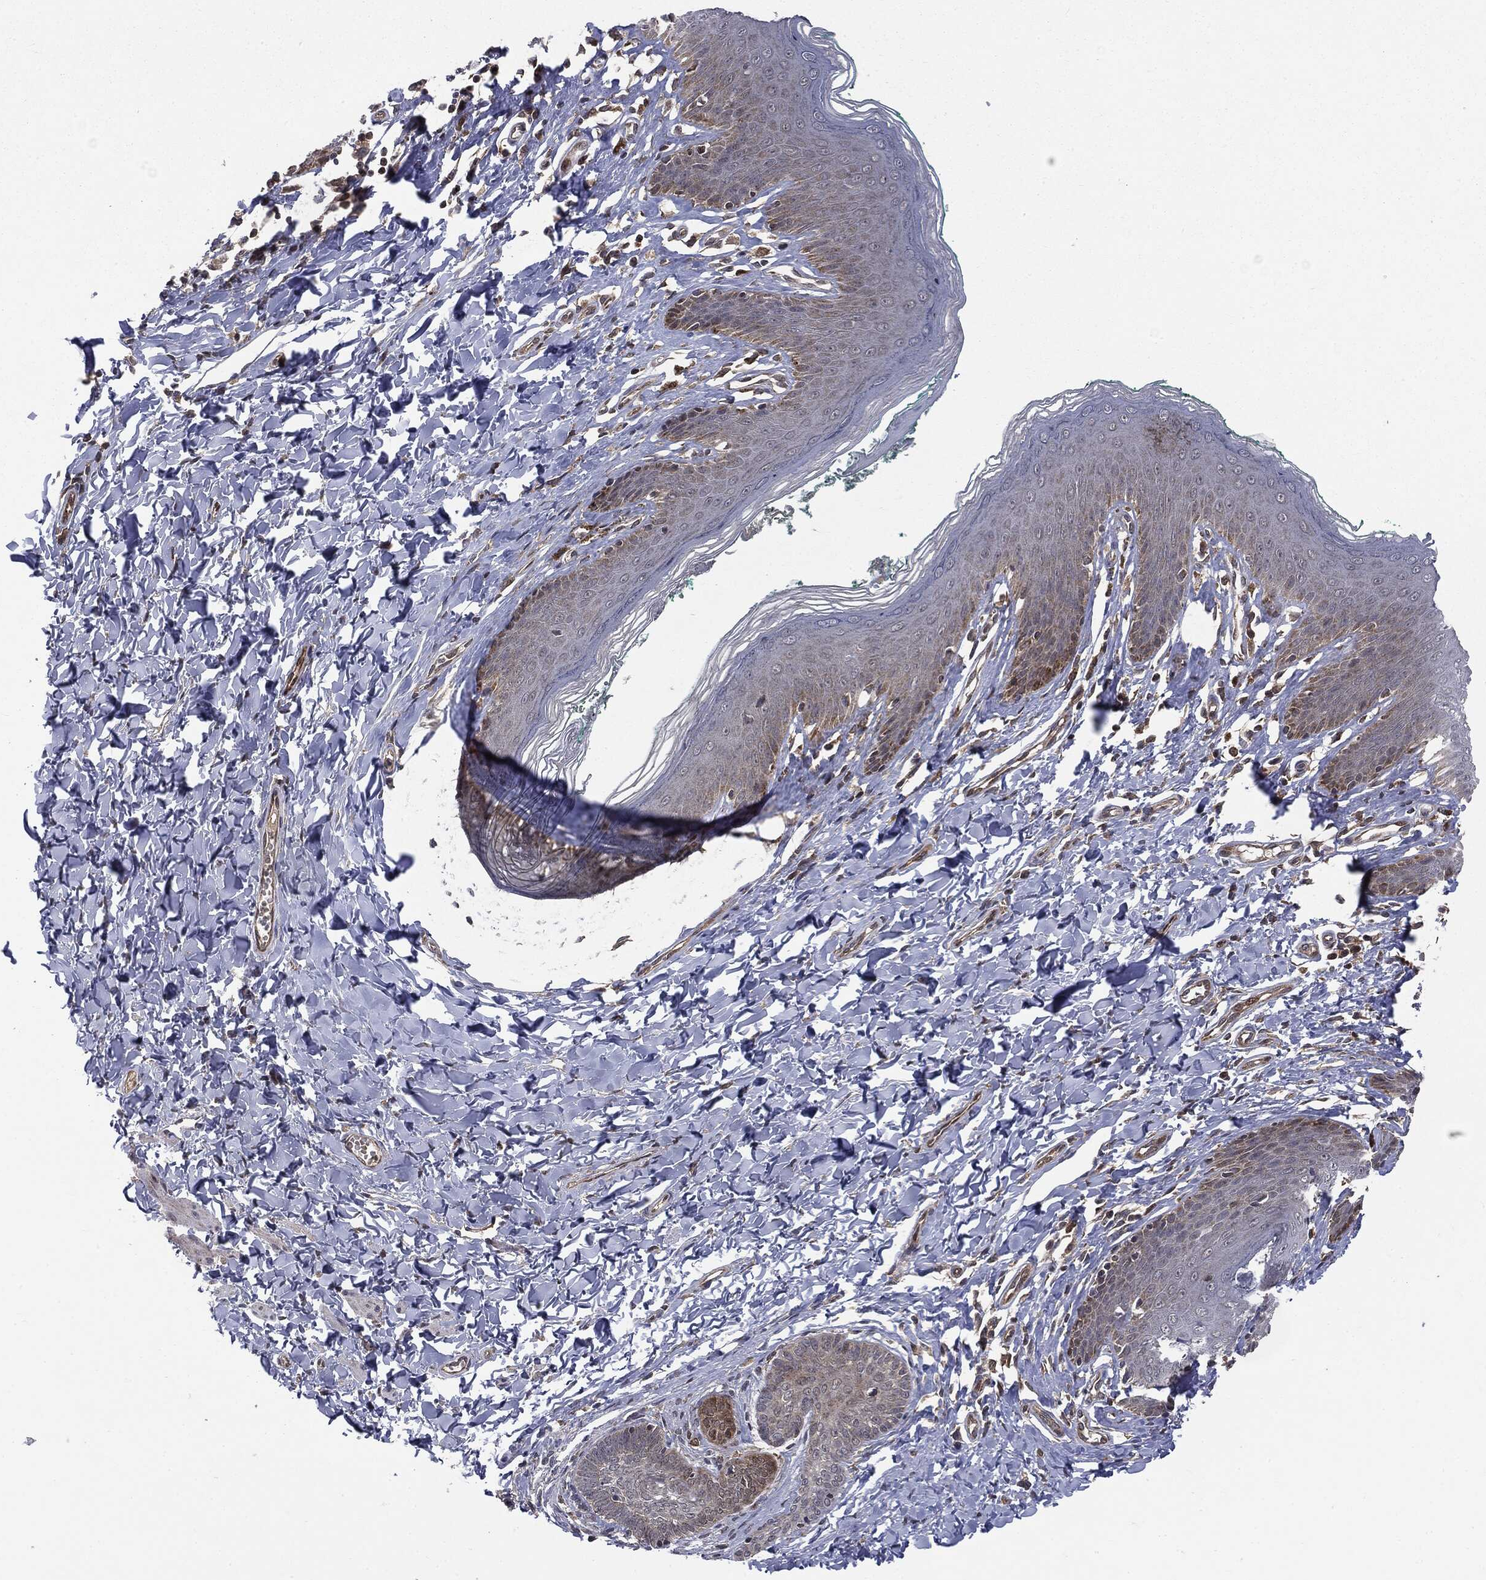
{"staining": {"intensity": "negative", "quantity": "none", "location": "none"}, "tissue": "skin", "cell_type": "Epidermal cells", "image_type": "normal", "snomed": [{"axis": "morphology", "description": "Normal tissue, NOS"}, {"axis": "topography", "description": "Vulva"}], "caption": "This is an immunohistochemistry (IHC) photomicrograph of normal human skin. There is no staining in epidermal cells.", "gene": "PTPA", "patient": {"sex": "female", "age": 66}}